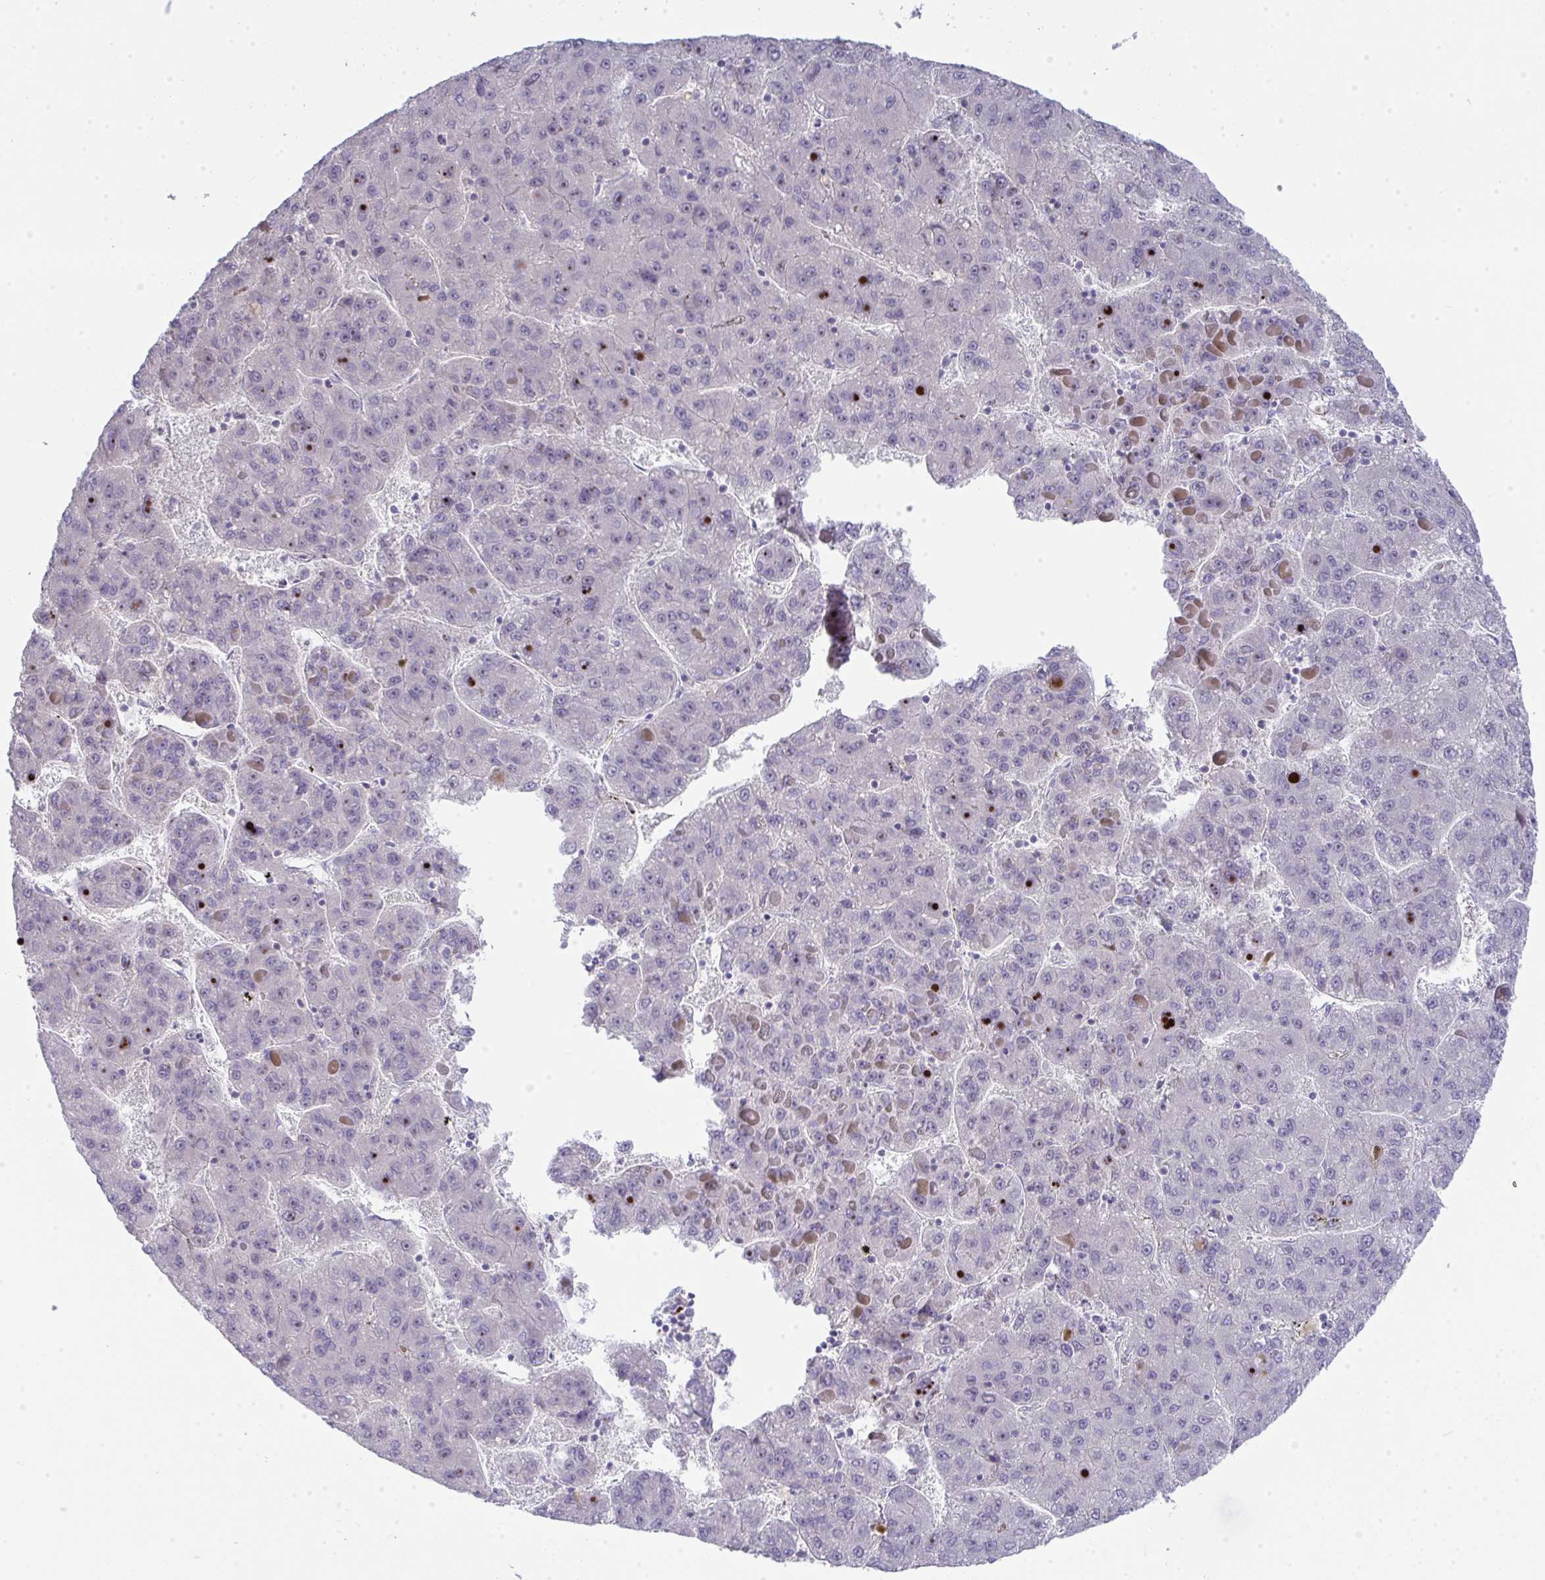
{"staining": {"intensity": "negative", "quantity": "none", "location": "none"}, "tissue": "liver cancer", "cell_type": "Tumor cells", "image_type": "cancer", "snomed": [{"axis": "morphology", "description": "Carcinoma, Hepatocellular, NOS"}, {"axis": "topography", "description": "Liver"}], "caption": "Liver cancer (hepatocellular carcinoma) was stained to show a protein in brown. There is no significant expression in tumor cells.", "gene": "GALNT16", "patient": {"sex": "female", "age": 82}}